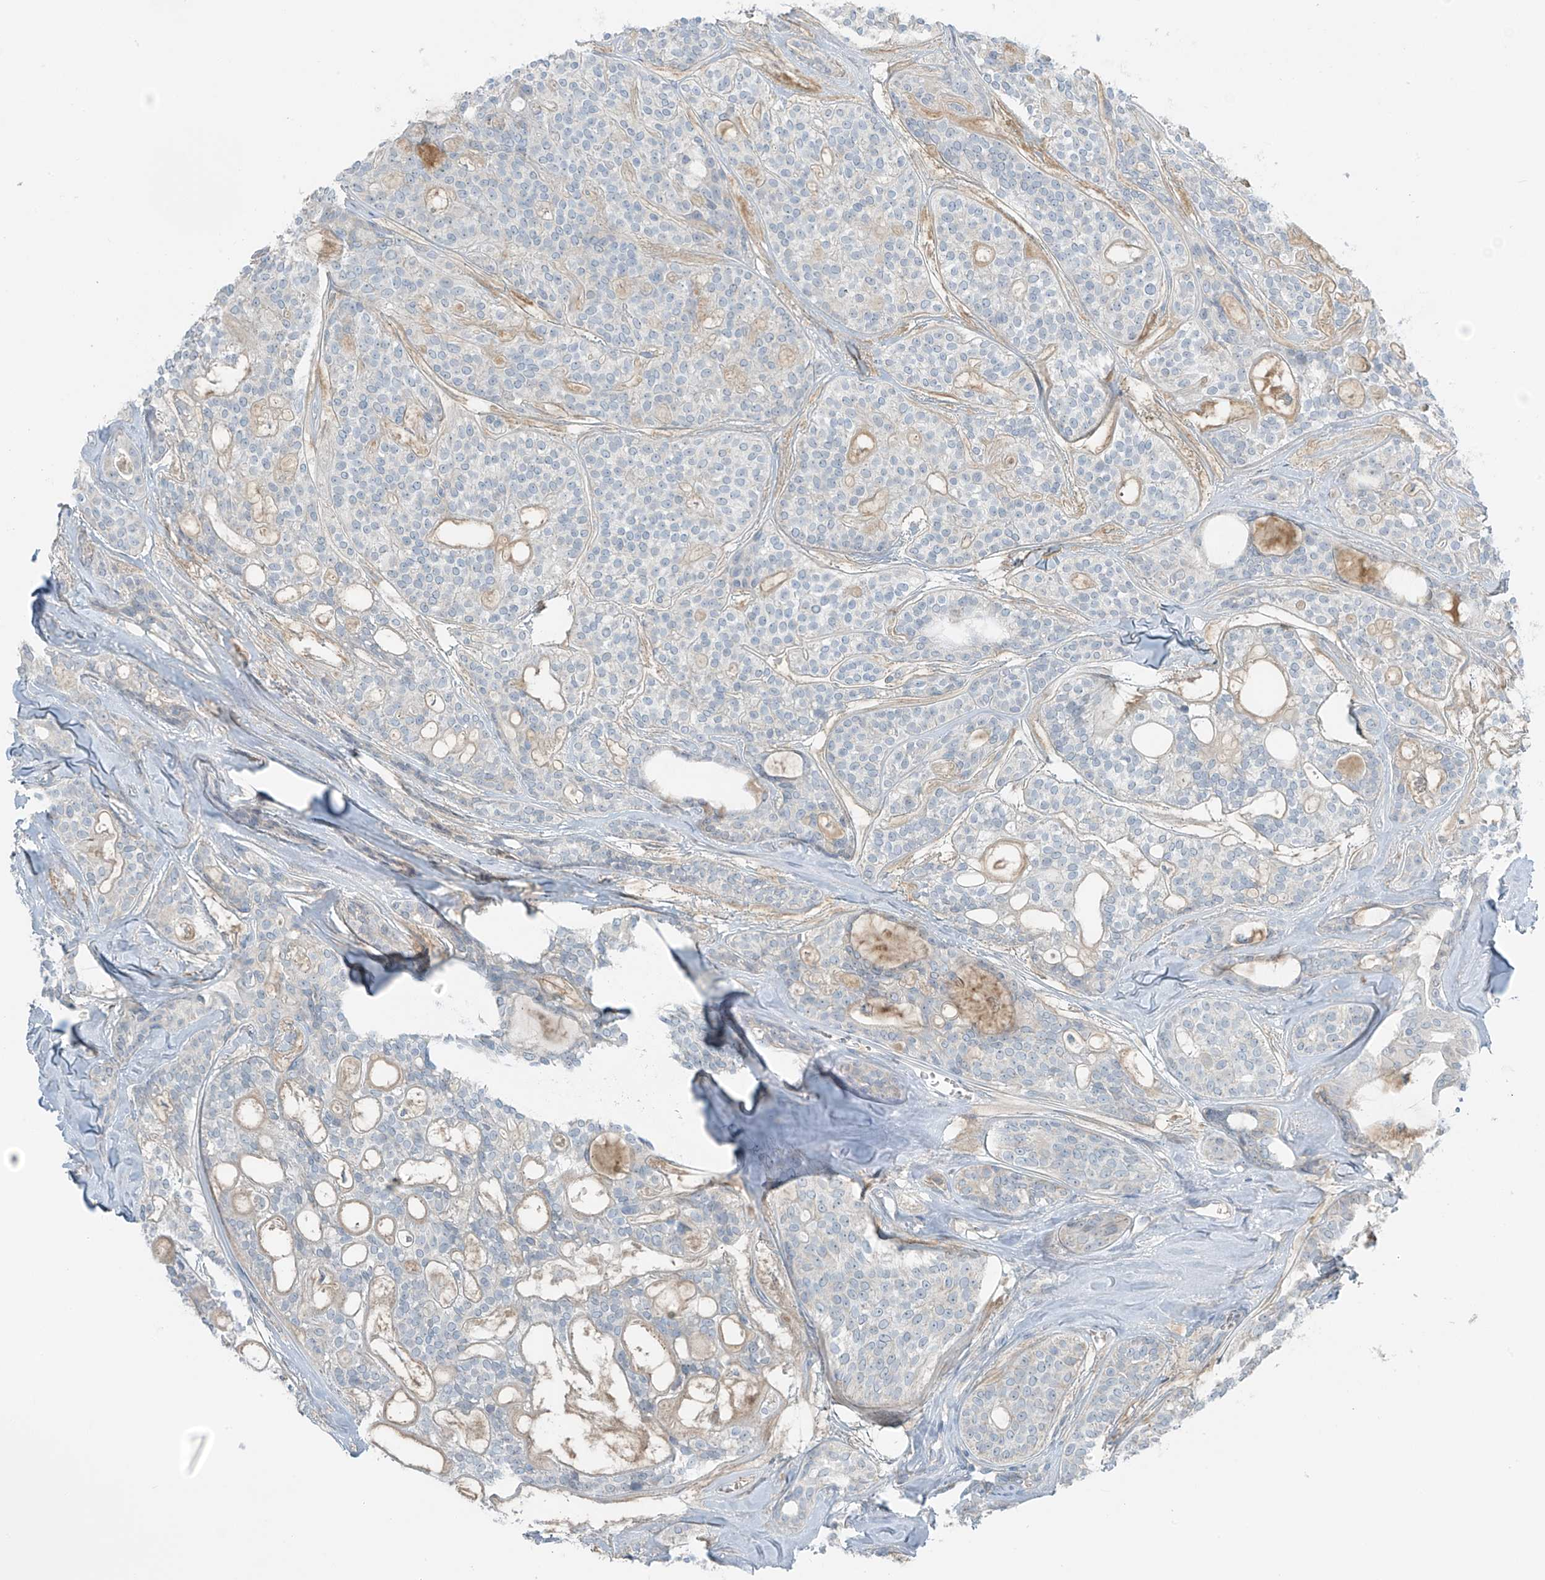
{"staining": {"intensity": "negative", "quantity": "none", "location": "none"}, "tissue": "head and neck cancer", "cell_type": "Tumor cells", "image_type": "cancer", "snomed": [{"axis": "morphology", "description": "Adenocarcinoma, NOS"}, {"axis": "topography", "description": "Head-Neck"}], "caption": "Photomicrograph shows no protein positivity in tumor cells of head and neck cancer (adenocarcinoma) tissue. (DAB (3,3'-diaminobenzidine) immunohistochemistry, high magnification).", "gene": "FAM131C", "patient": {"sex": "male", "age": 66}}